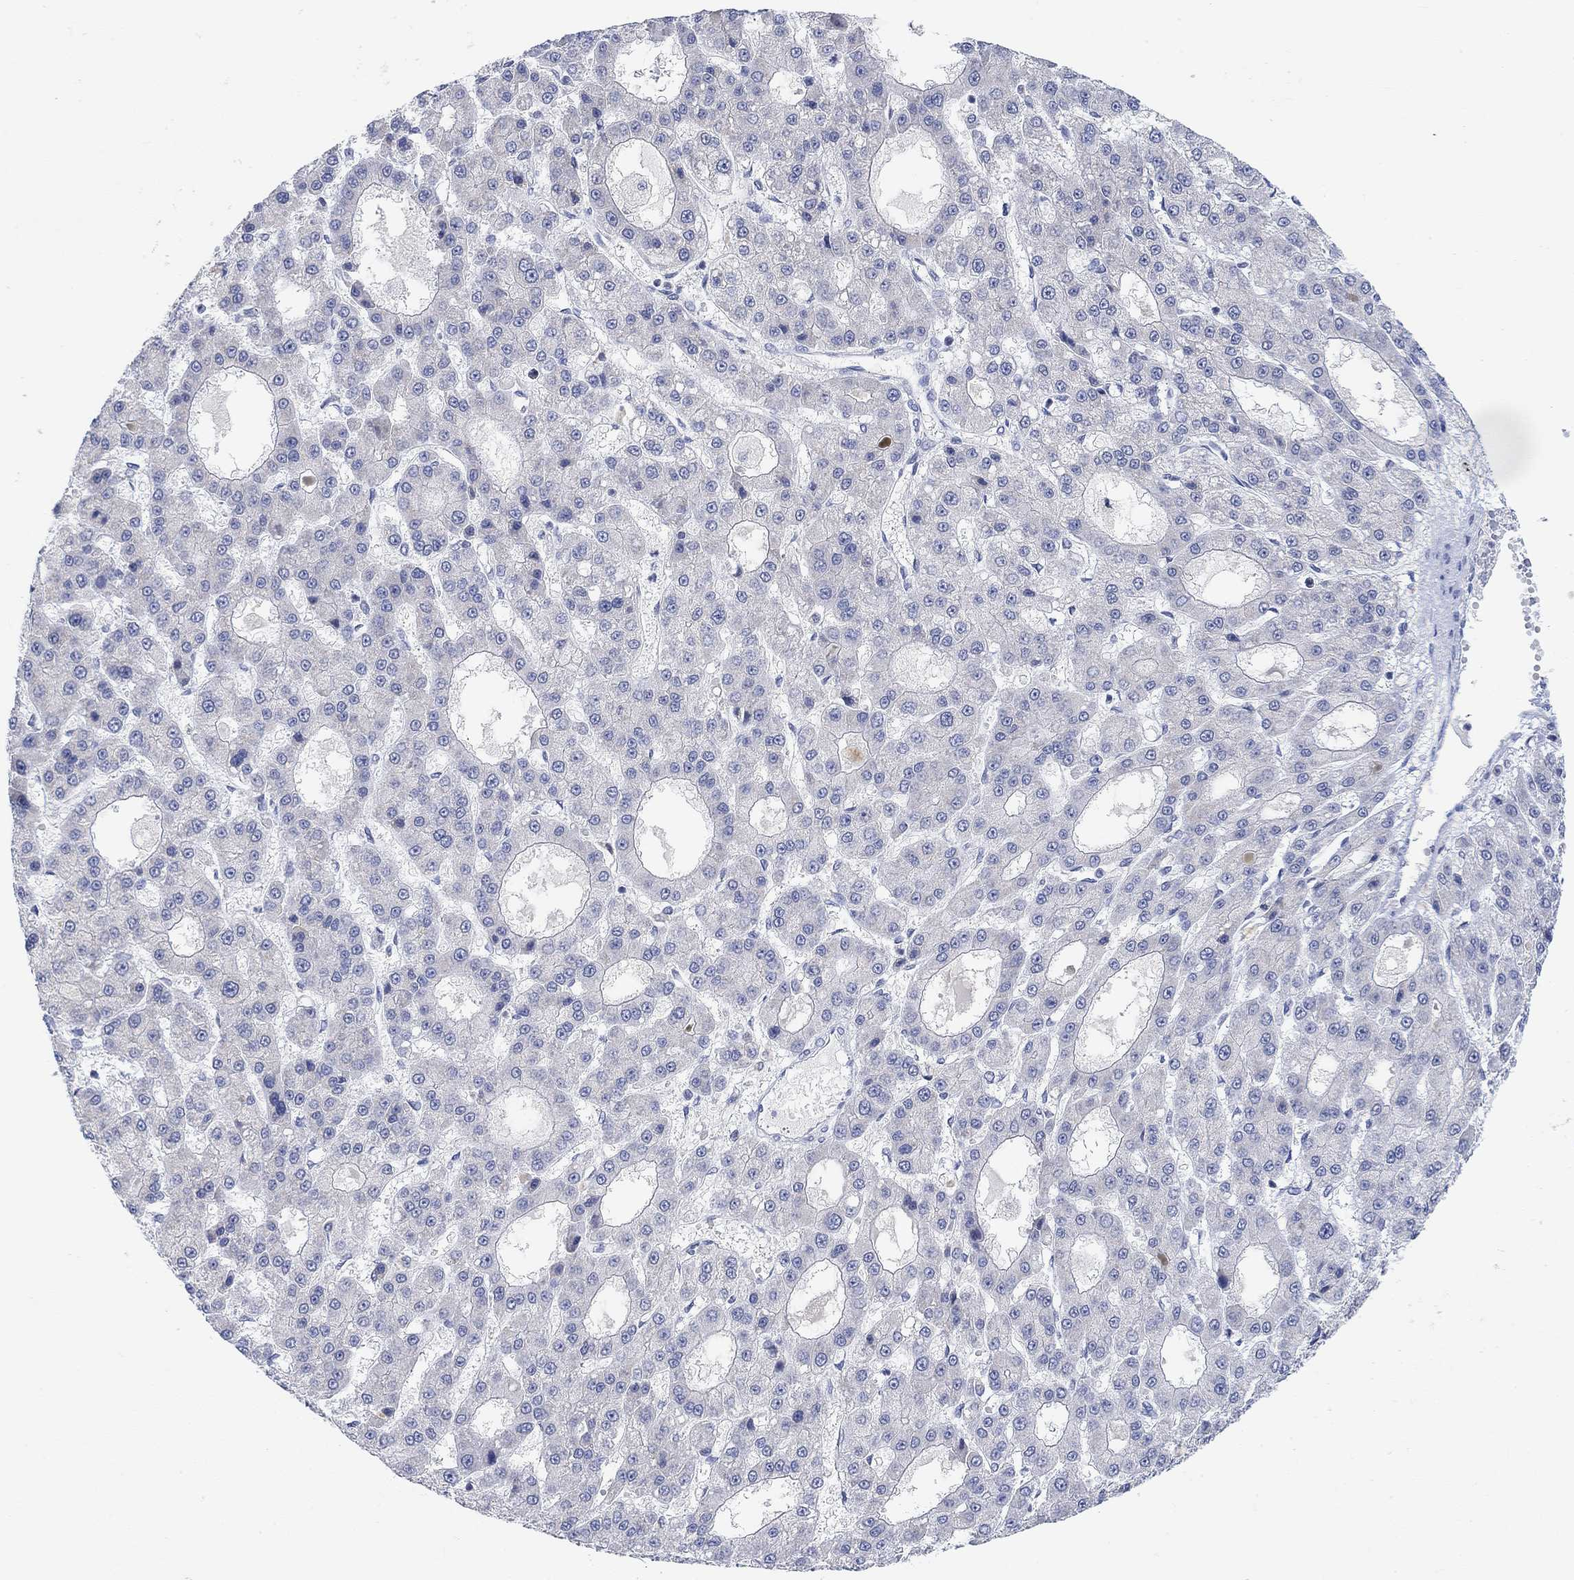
{"staining": {"intensity": "negative", "quantity": "none", "location": "none"}, "tissue": "liver cancer", "cell_type": "Tumor cells", "image_type": "cancer", "snomed": [{"axis": "morphology", "description": "Carcinoma, Hepatocellular, NOS"}, {"axis": "topography", "description": "Liver"}], "caption": "Immunohistochemistry (IHC) histopathology image of liver cancer stained for a protein (brown), which reveals no expression in tumor cells.", "gene": "ATP6V1E2", "patient": {"sex": "male", "age": 70}}